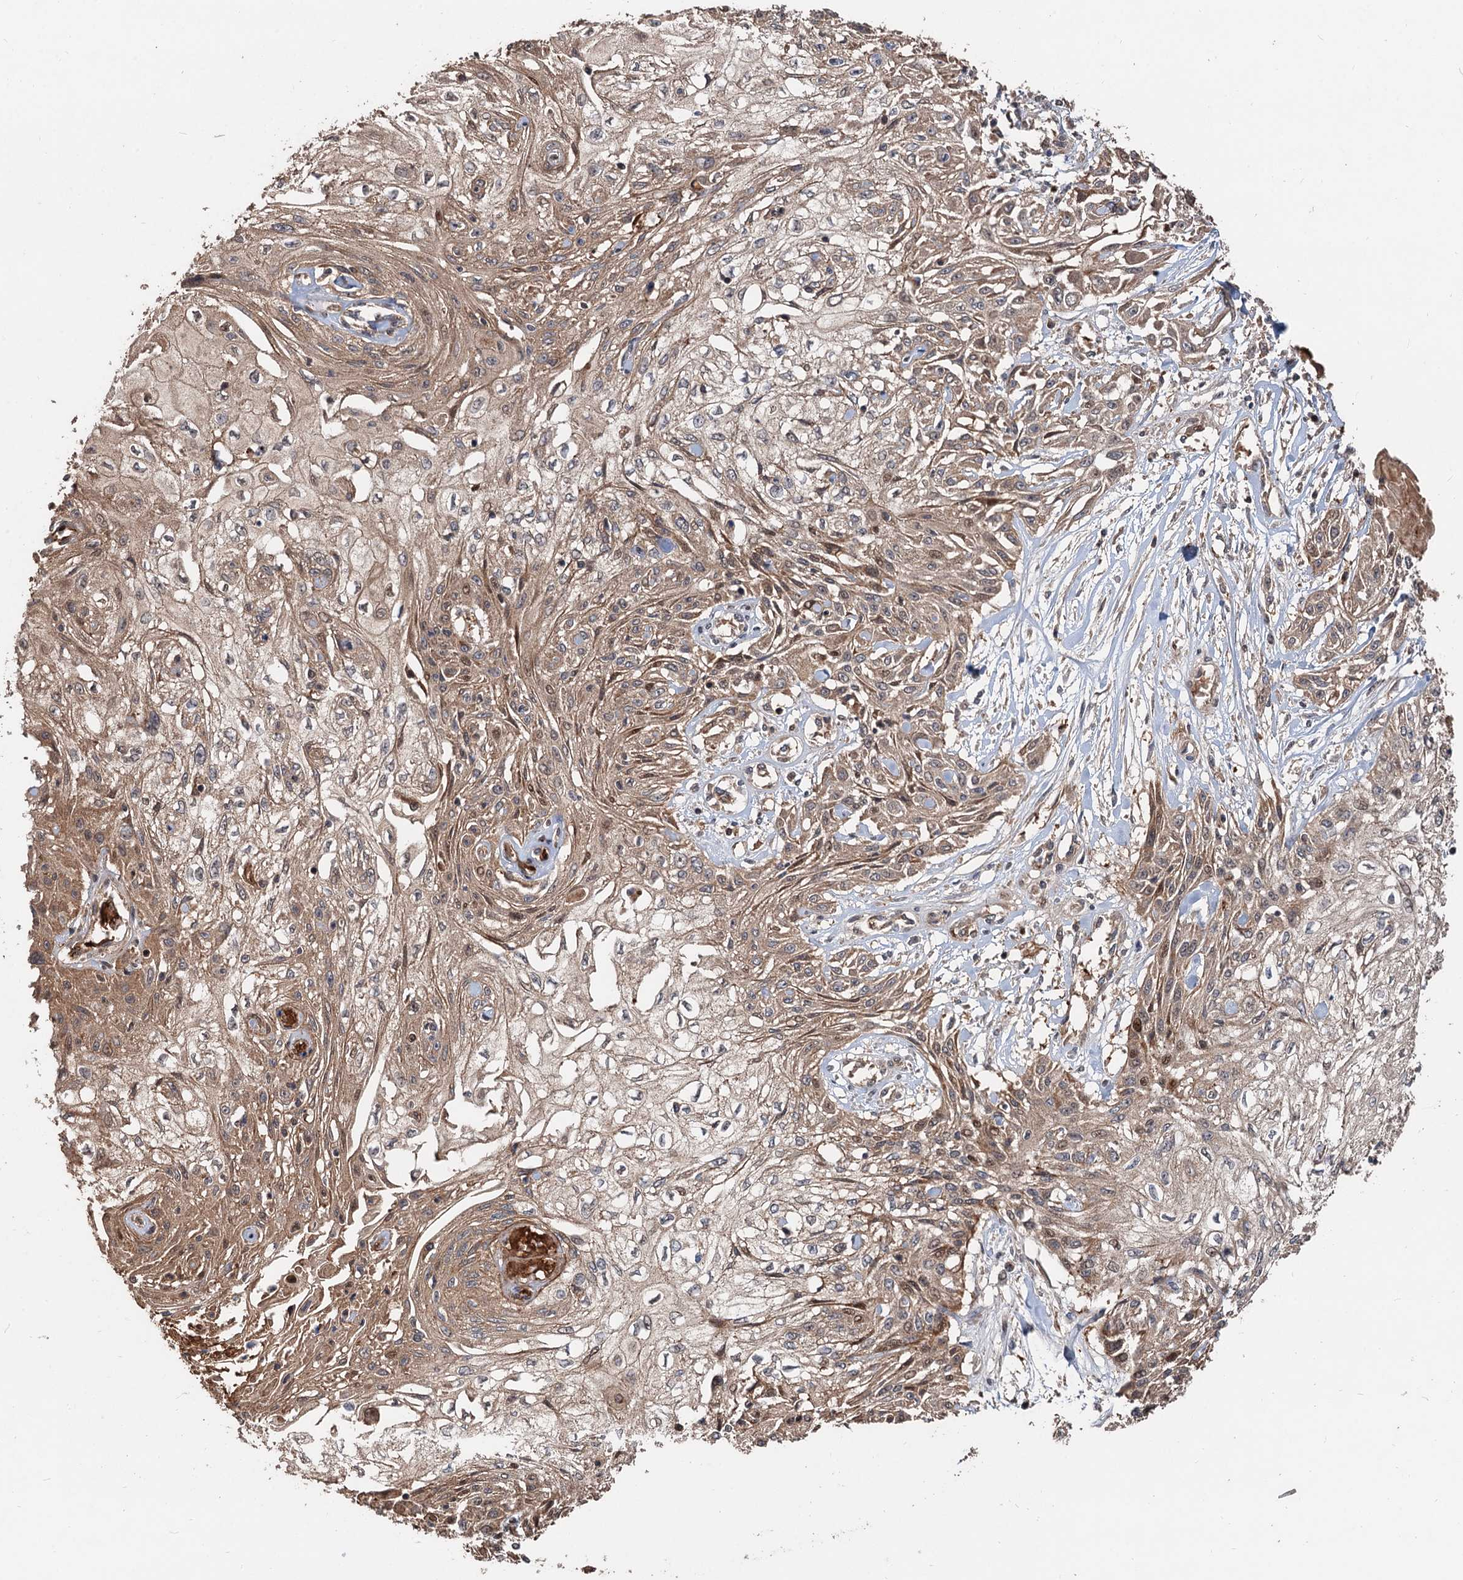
{"staining": {"intensity": "weak", "quantity": ">75%", "location": "cytoplasmic/membranous,nuclear"}, "tissue": "skin cancer", "cell_type": "Tumor cells", "image_type": "cancer", "snomed": [{"axis": "morphology", "description": "Squamous cell carcinoma, NOS"}, {"axis": "morphology", "description": "Squamous cell carcinoma, metastatic, NOS"}, {"axis": "topography", "description": "Skin"}, {"axis": "topography", "description": "Lymph node"}], "caption": "Skin cancer (metastatic squamous cell carcinoma) stained for a protein (brown) shows weak cytoplasmic/membranous and nuclear positive staining in approximately >75% of tumor cells.", "gene": "DEXI", "patient": {"sex": "male", "age": 75}}